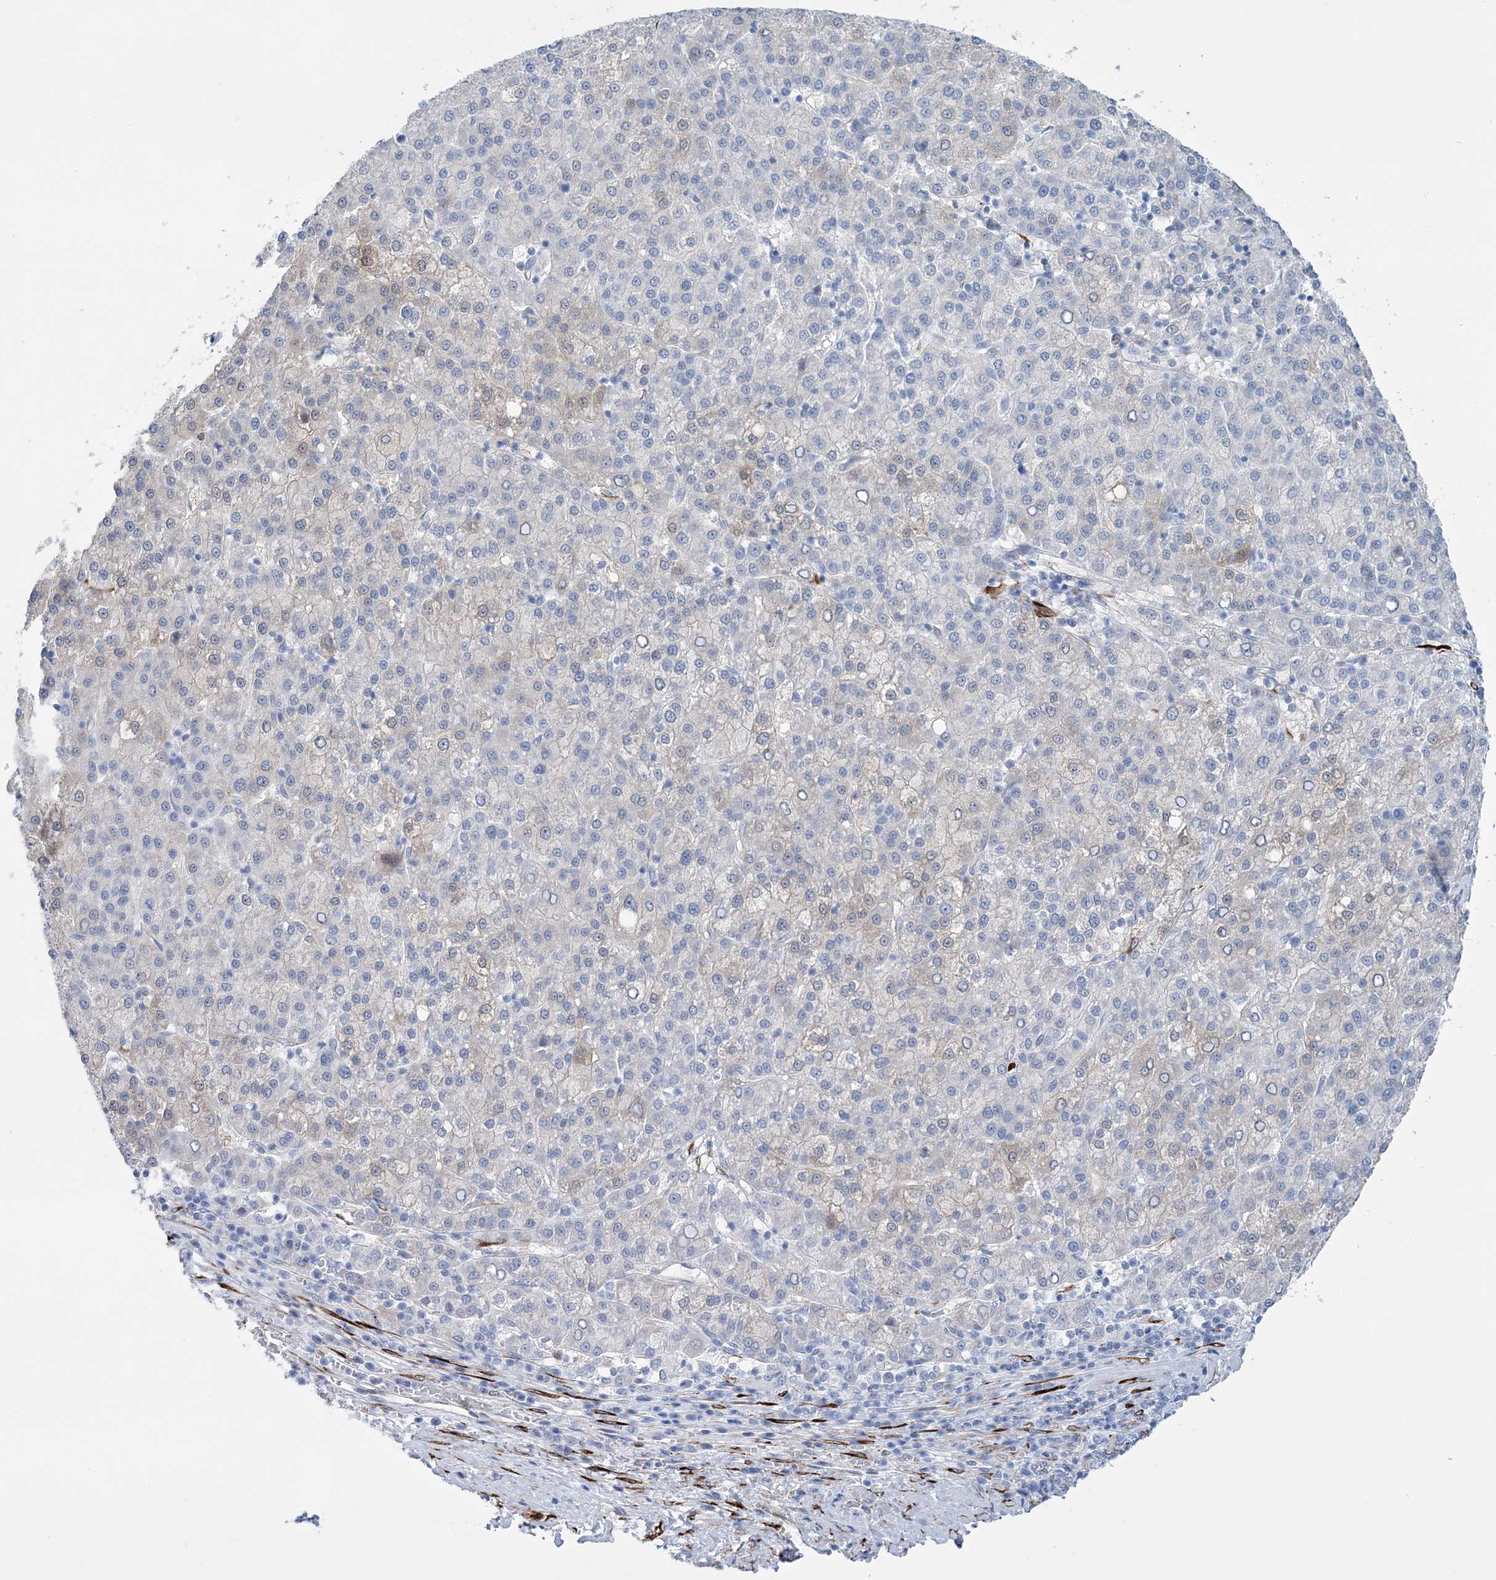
{"staining": {"intensity": "negative", "quantity": "none", "location": "none"}, "tissue": "liver cancer", "cell_type": "Tumor cells", "image_type": "cancer", "snomed": [{"axis": "morphology", "description": "Carcinoma, Hepatocellular, NOS"}, {"axis": "topography", "description": "Liver"}], "caption": "The histopathology image shows no staining of tumor cells in liver cancer (hepatocellular carcinoma).", "gene": "RAB11FIP5", "patient": {"sex": "female", "age": 58}}